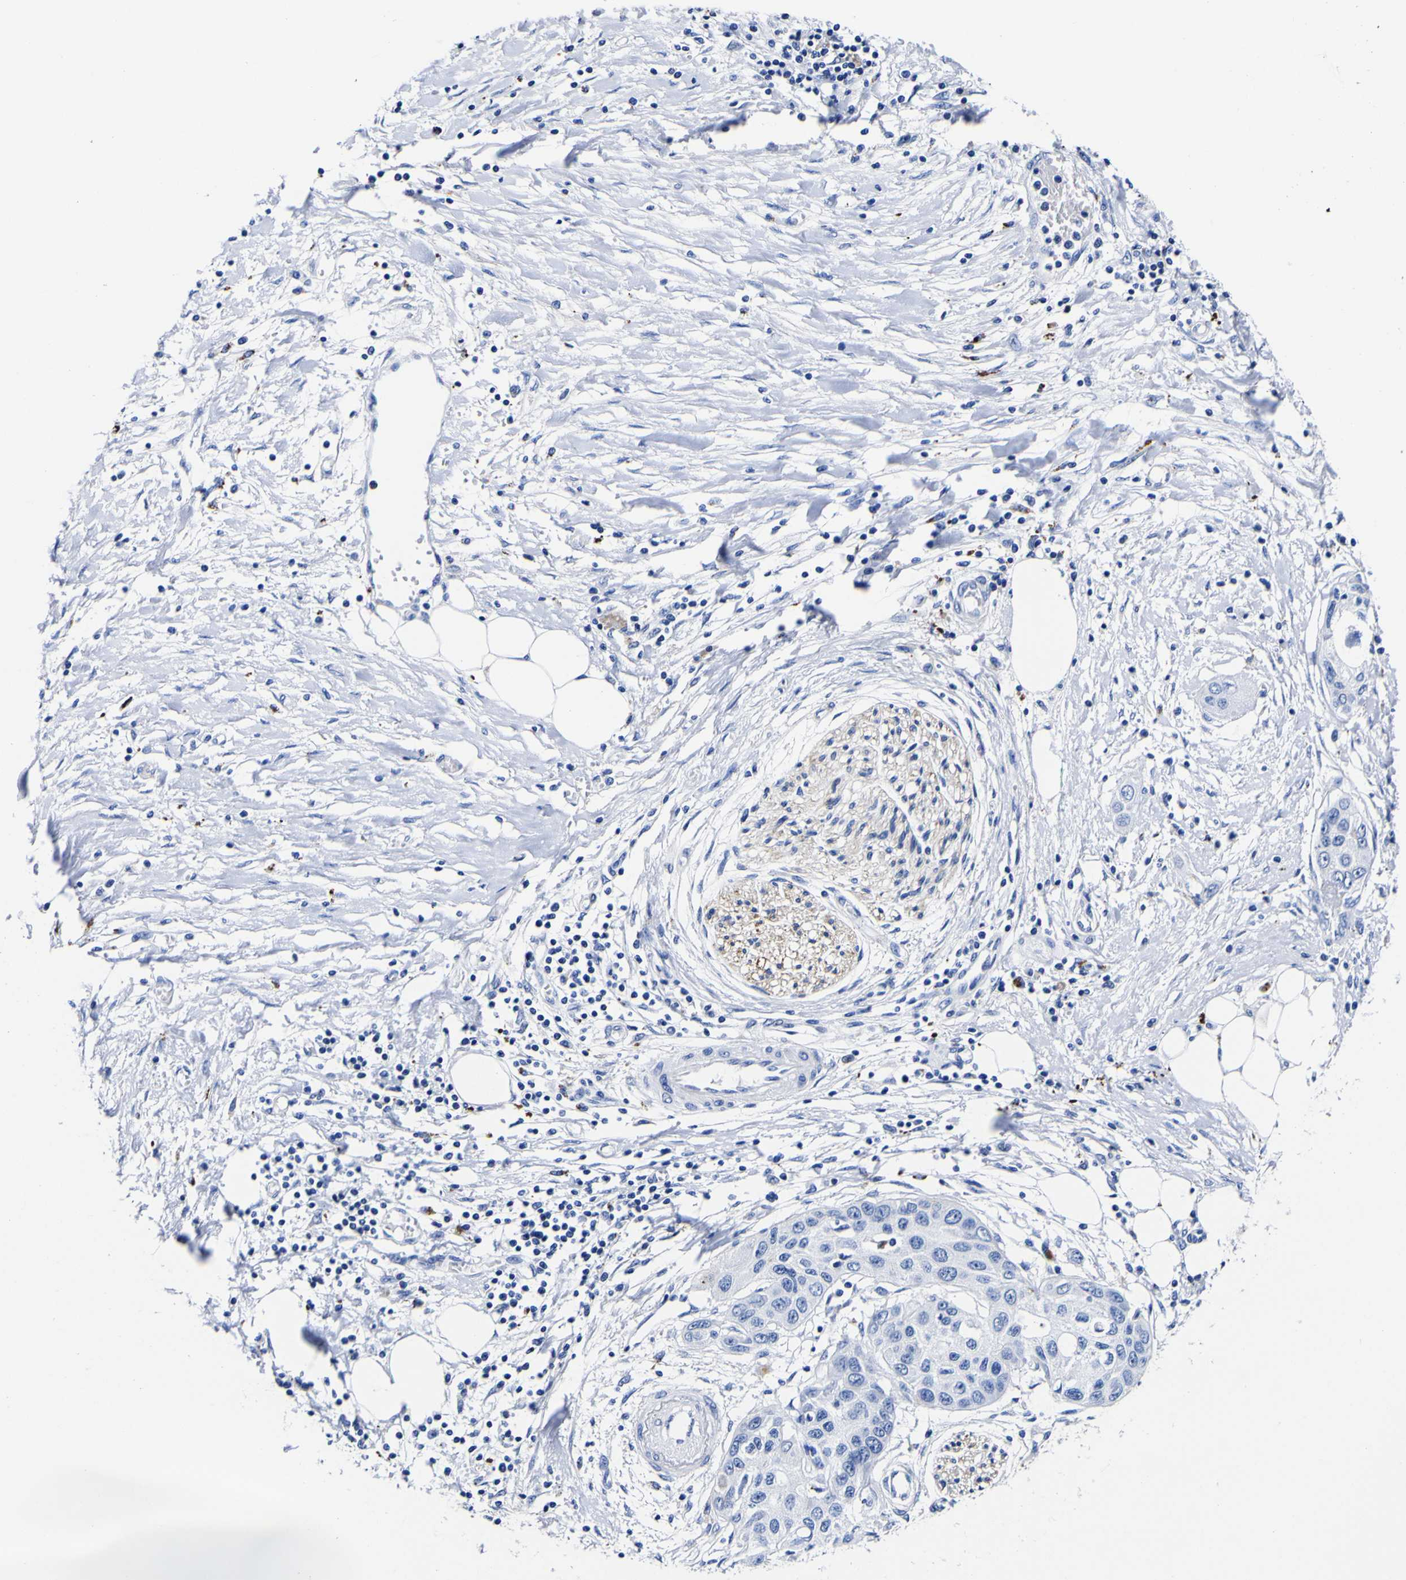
{"staining": {"intensity": "negative", "quantity": "none", "location": "none"}, "tissue": "pancreatic cancer", "cell_type": "Tumor cells", "image_type": "cancer", "snomed": [{"axis": "morphology", "description": "Adenocarcinoma, NOS"}, {"axis": "topography", "description": "Pancreas"}], "caption": "Image shows no significant protein expression in tumor cells of pancreatic adenocarcinoma. The staining was performed using DAB (3,3'-diaminobenzidine) to visualize the protein expression in brown, while the nuclei were stained in blue with hematoxylin (Magnification: 20x).", "gene": "HLA-DQA1", "patient": {"sex": "female", "age": 70}}